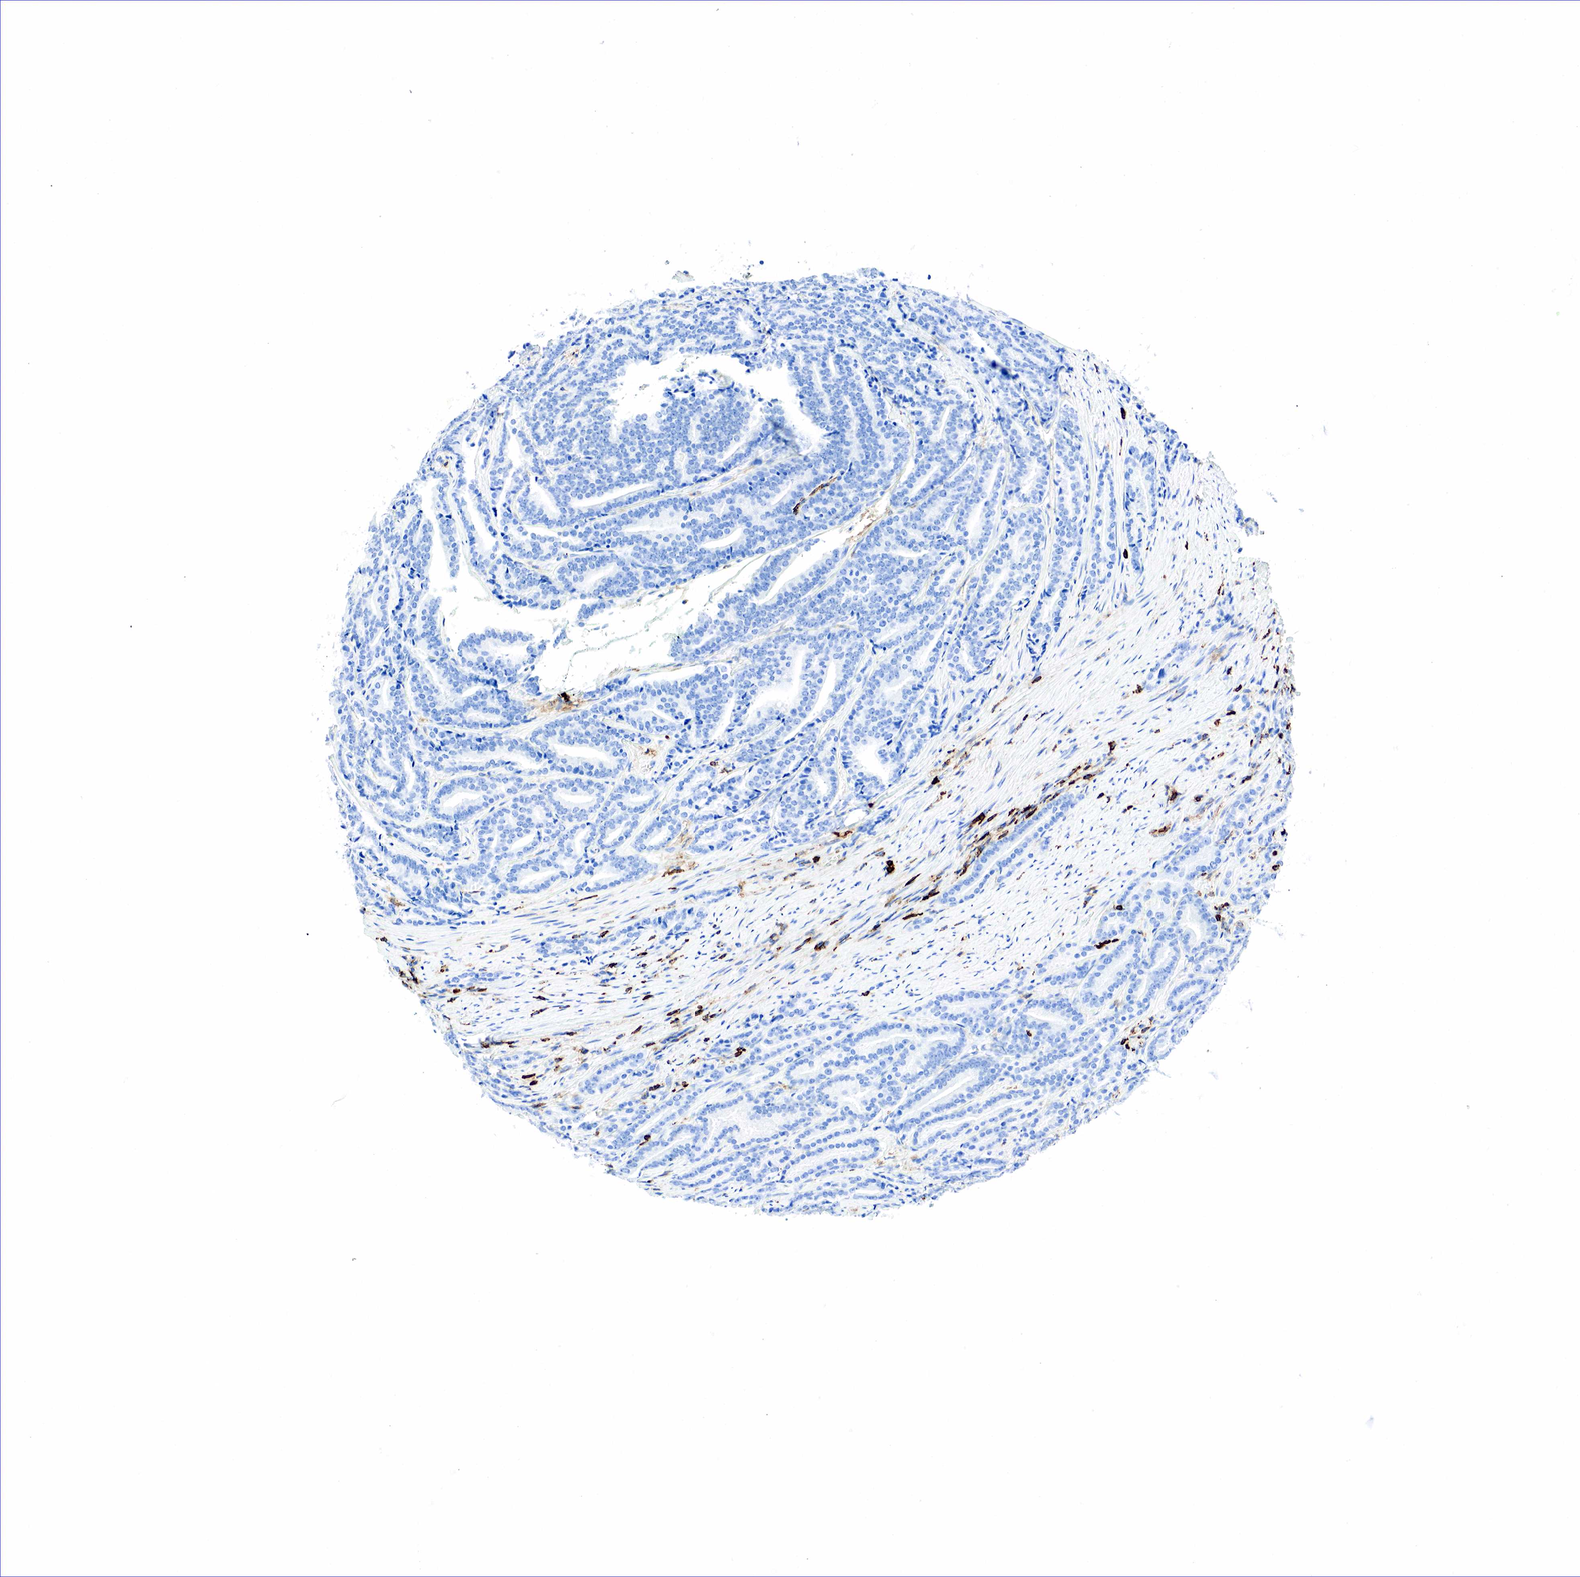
{"staining": {"intensity": "negative", "quantity": "none", "location": "none"}, "tissue": "prostate cancer", "cell_type": "Tumor cells", "image_type": "cancer", "snomed": [{"axis": "morphology", "description": "Adenocarcinoma, Medium grade"}, {"axis": "topography", "description": "Prostate"}], "caption": "A high-resolution histopathology image shows immunohistochemistry staining of prostate cancer, which displays no significant staining in tumor cells.", "gene": "PTPRC", "patient": {"sex": "male", "age": 65}}